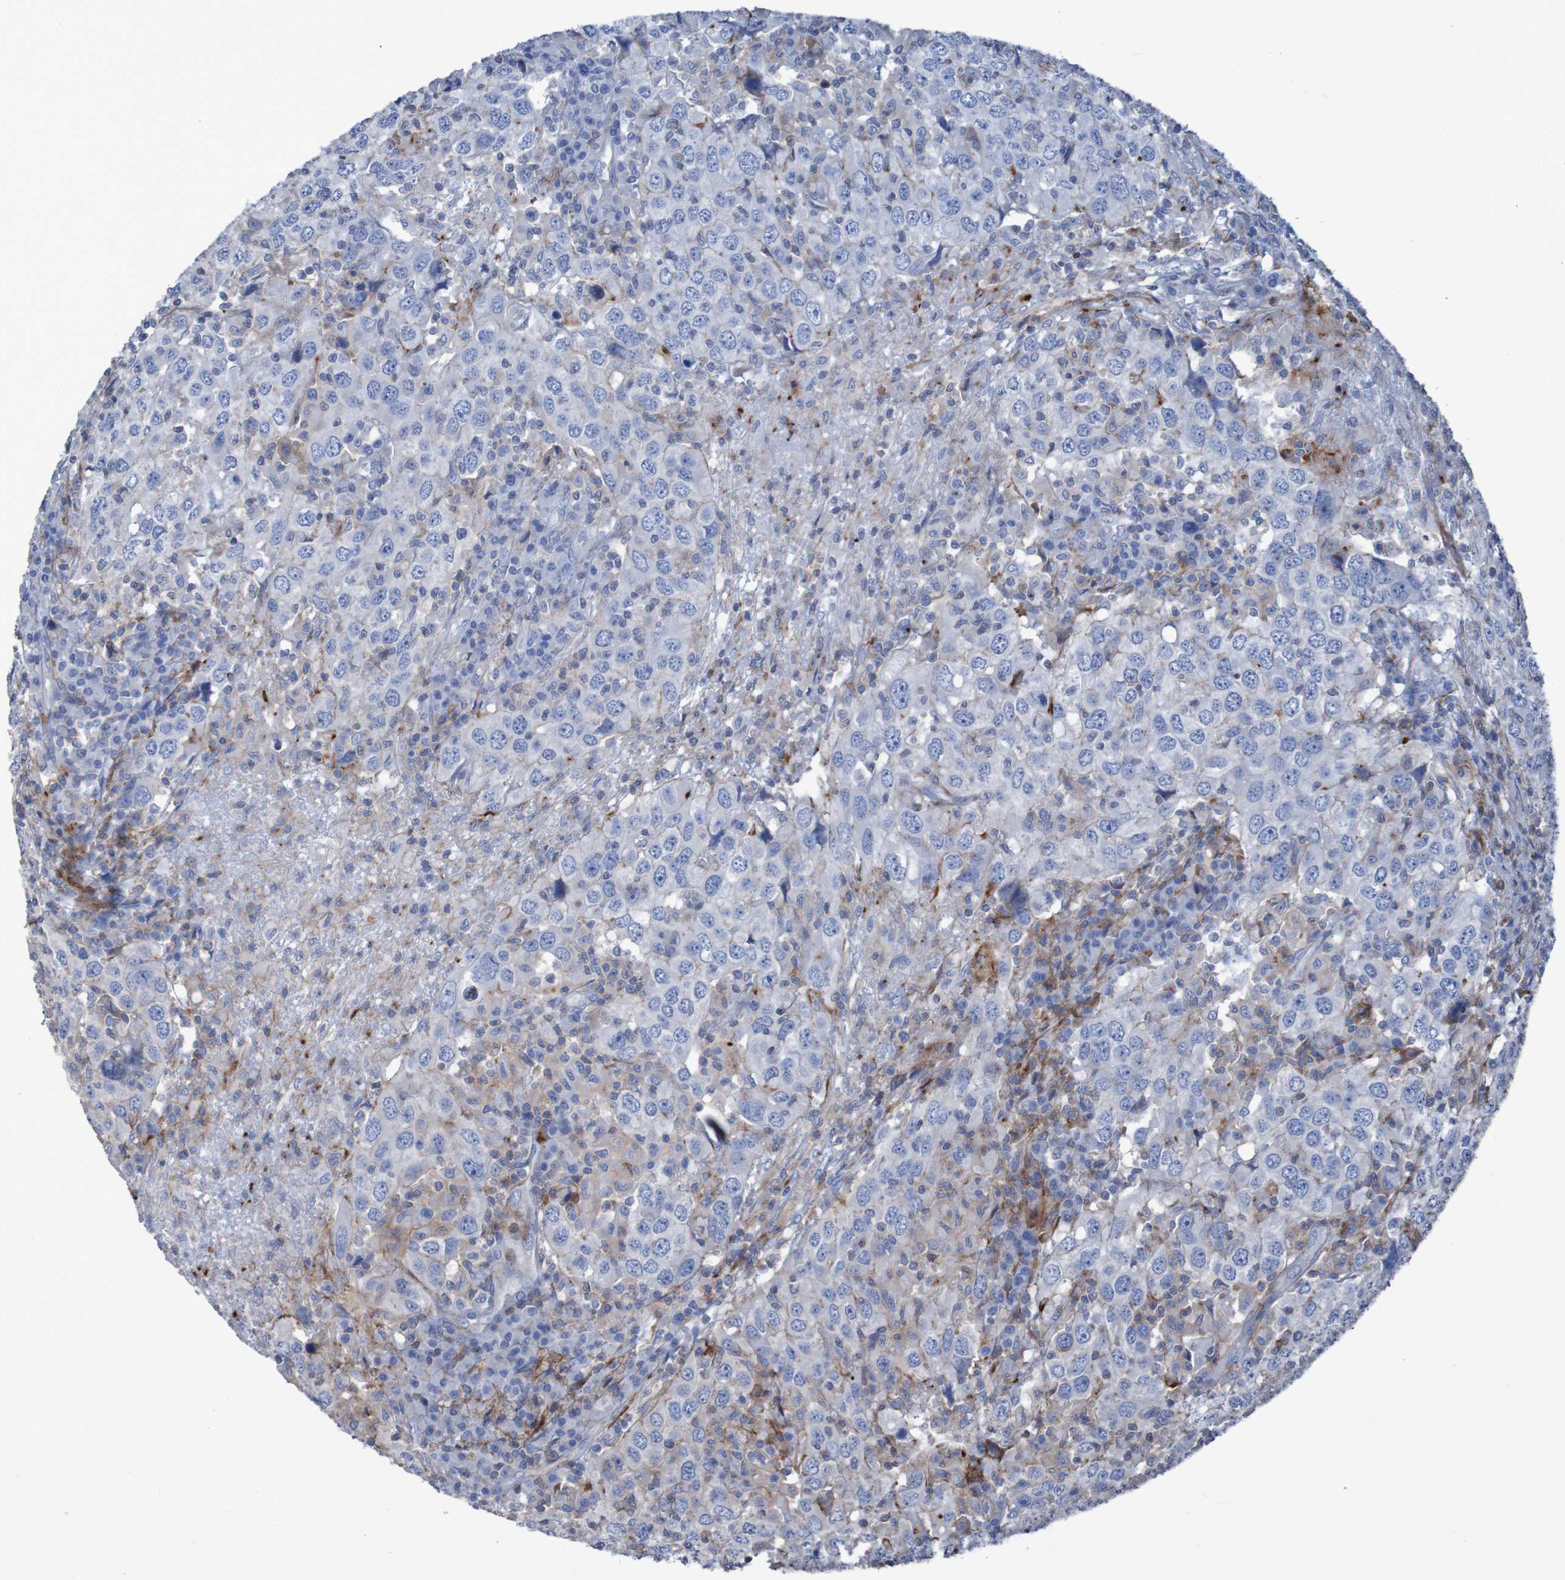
{"staining": {"intensity": "weak", "quantity": "<25%", "location": "cytoplasmic/membranous"}, "tissue": "head and neck cancer", "cell_type": "Tumor cells", "image_type": "cancer", "snomed": [{"axis": "morphology", "description": "Adenocarcinoma, NOS"}, {"axis": "topography", "description": "Salivary gland"}, {"axis": "topography", "description": "Head-Neck"}], "caption": "A photomicrograph of head and neck adenocarcinoma stained for a protein displays no brown staining in tumor cells.", "gene": "RNF182", "patient": {"sex": "female", "age": 65}}